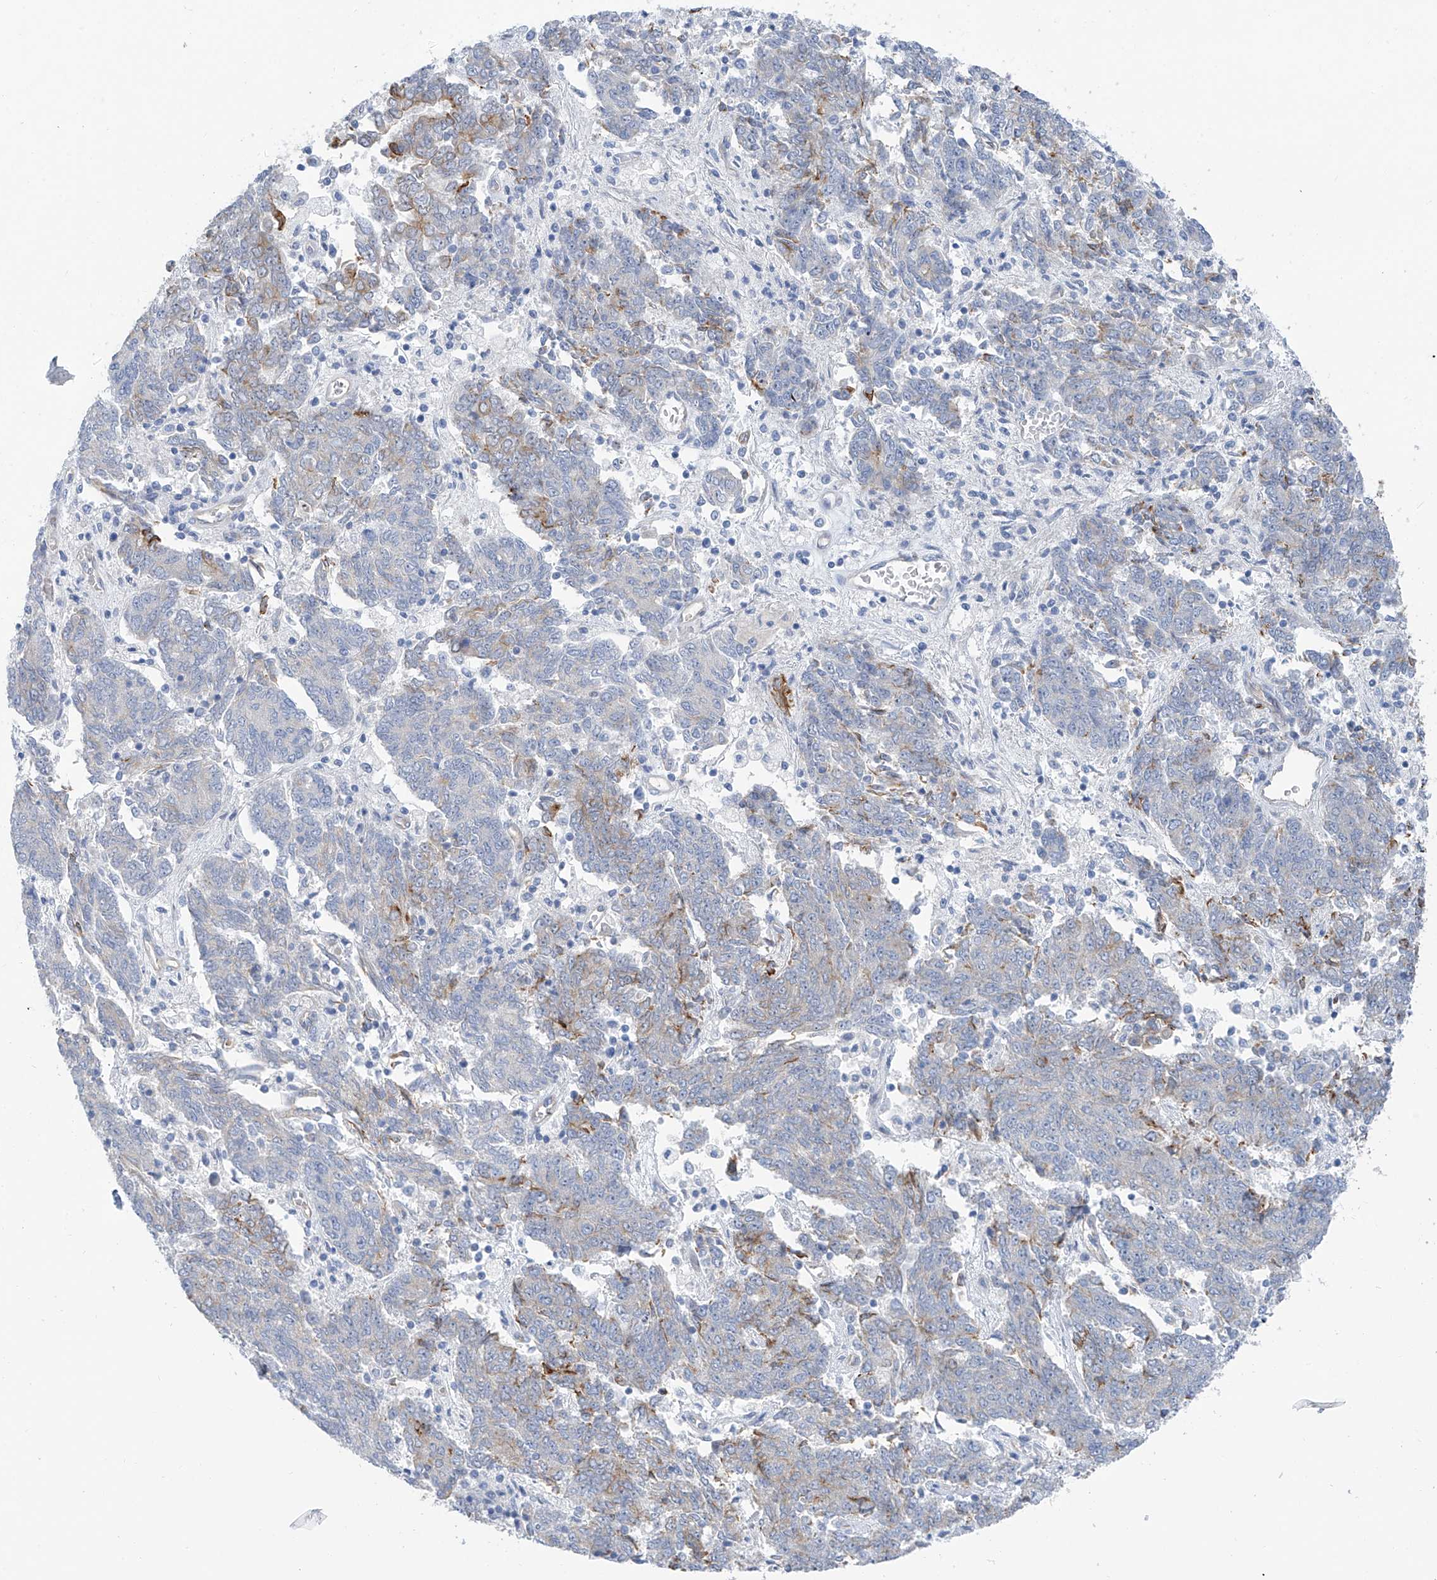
{"staining": {"intensity": "moderate", "quantity": "<25%", "location": "cytoplasmic/membranous"}, "tissue": "endometrial cancer", "cell_type": "Tumor cells", "image_type": "cancer", "snomed": [{"axis": "morphology", "description": "Adenocarcinoma, NOS"}, {"axis": "topography", "description": "Endometrium"}], "caption": "Brown immunohistochemical staining in human endometrial cancer displays moderate cytoplasmic/membranous expression in about <25% of tumor cells.", "gene": "PIK3C2B", "patient": {"sex": "female", "age": 80}}